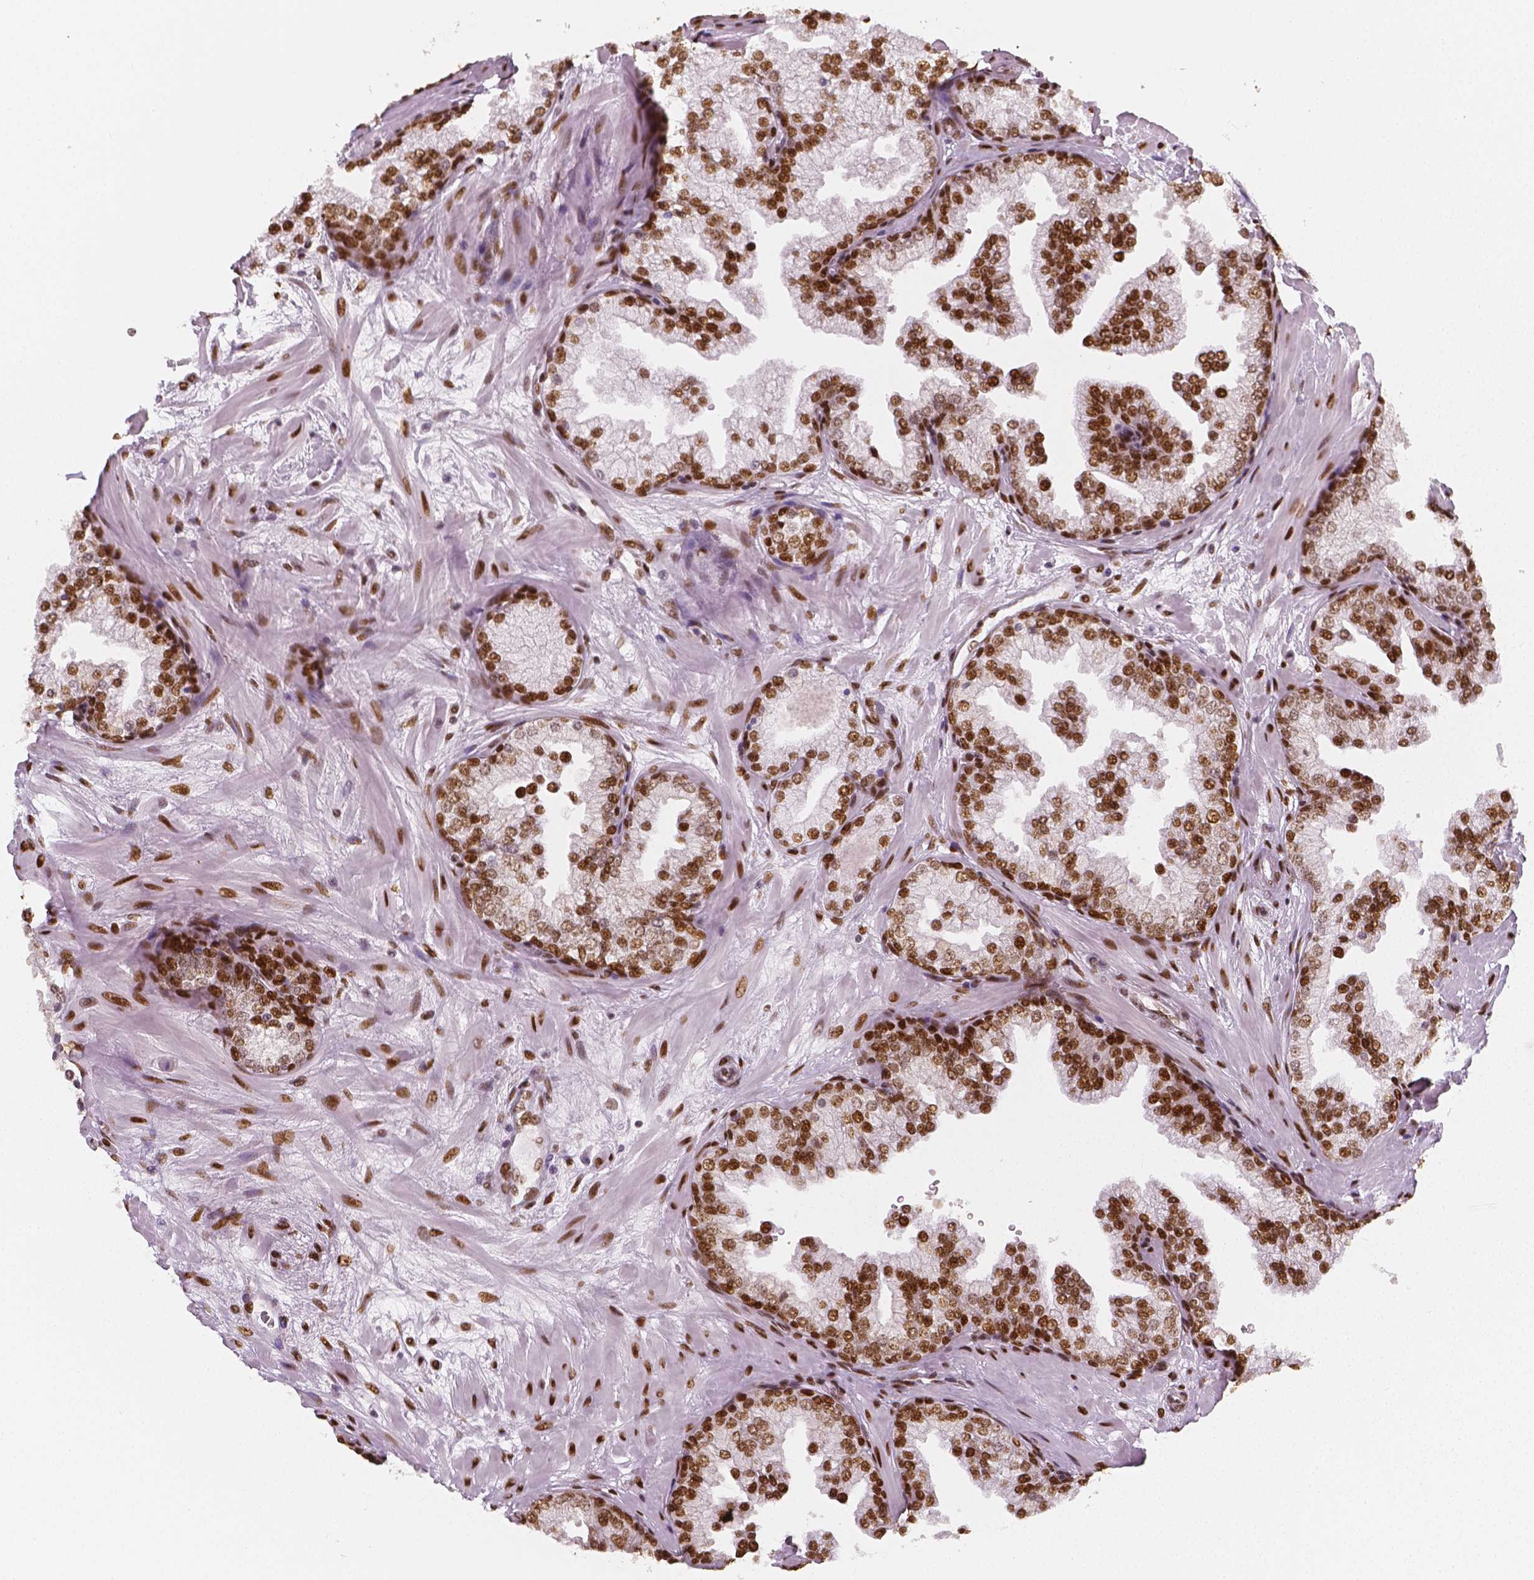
{"staining": {"intensity": "strong", "quantity": ">75%", "location": "nuclear"}, "tissue": "prostate", "cell_type": "Glandular cells", "image_type": "normal", "snomed": [{"axis": "morphology", "description": "Normal tissue, NOS"}, {"axis": "topography", "description": "Prostate"}, {"axis": "topography", "description": "Peripheral nerve tissue"}], "caption": "This is an image of immunohistochemistry staining of benign prostate, which shows strong expression in the nuclear of glandular cells.", "gene": "NUCKS1", "patient": {"sex": "male", "age": 61}}